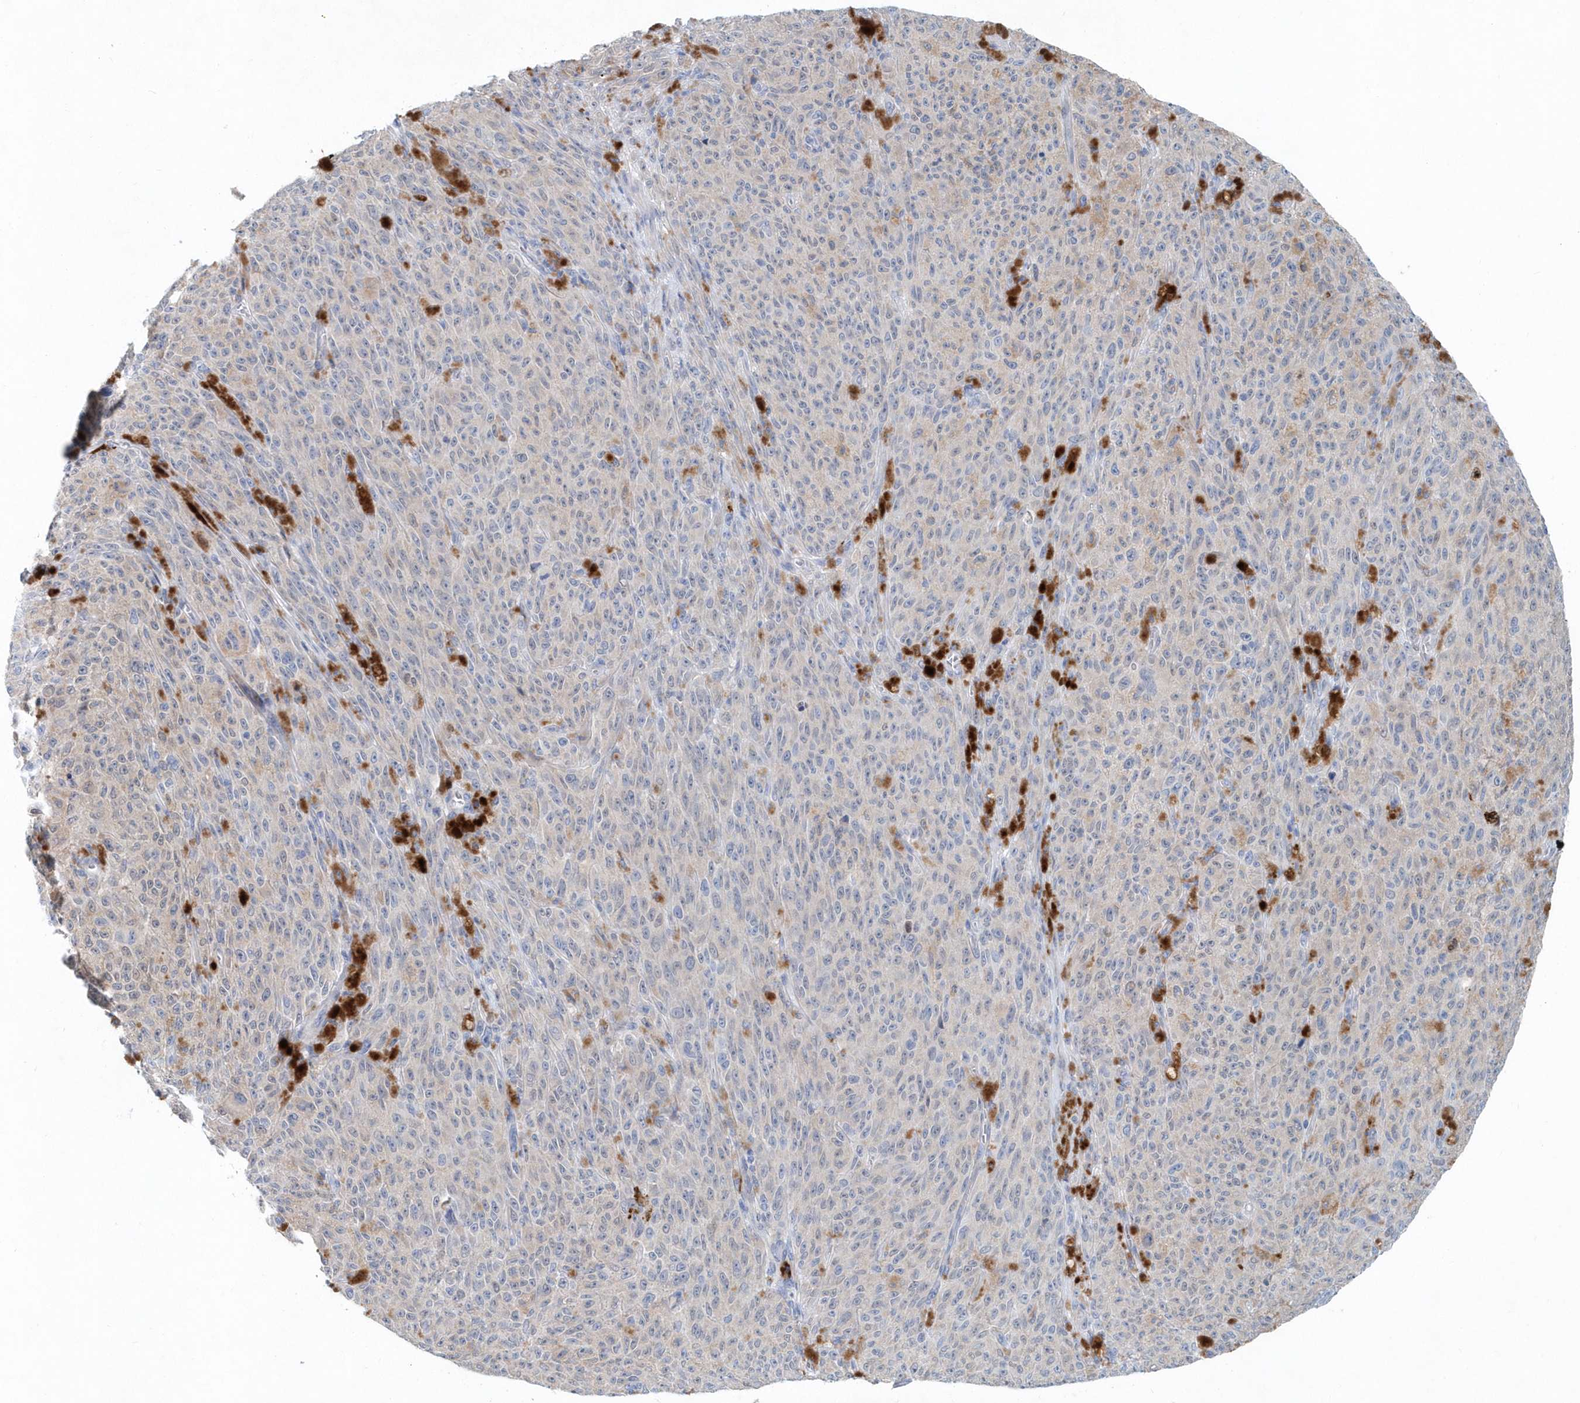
{"staining": {"intensity": "negative", "quantity": "none", "location": "none"}, "tissue": "melanoma", "cell_type": "Tumor cells", "image_type": "cancer", "snomed": [{"axis": "morphology", "description": "Malignant melanoma, NOS"}, {"axis": "topography", "description": "Skin"}], "caption": "Melanoma was stained to show a protein in brown. There is no significant expression in tumor cells.", "gene": "PFN2", "patient": {"sex": "female", "age": 82}}